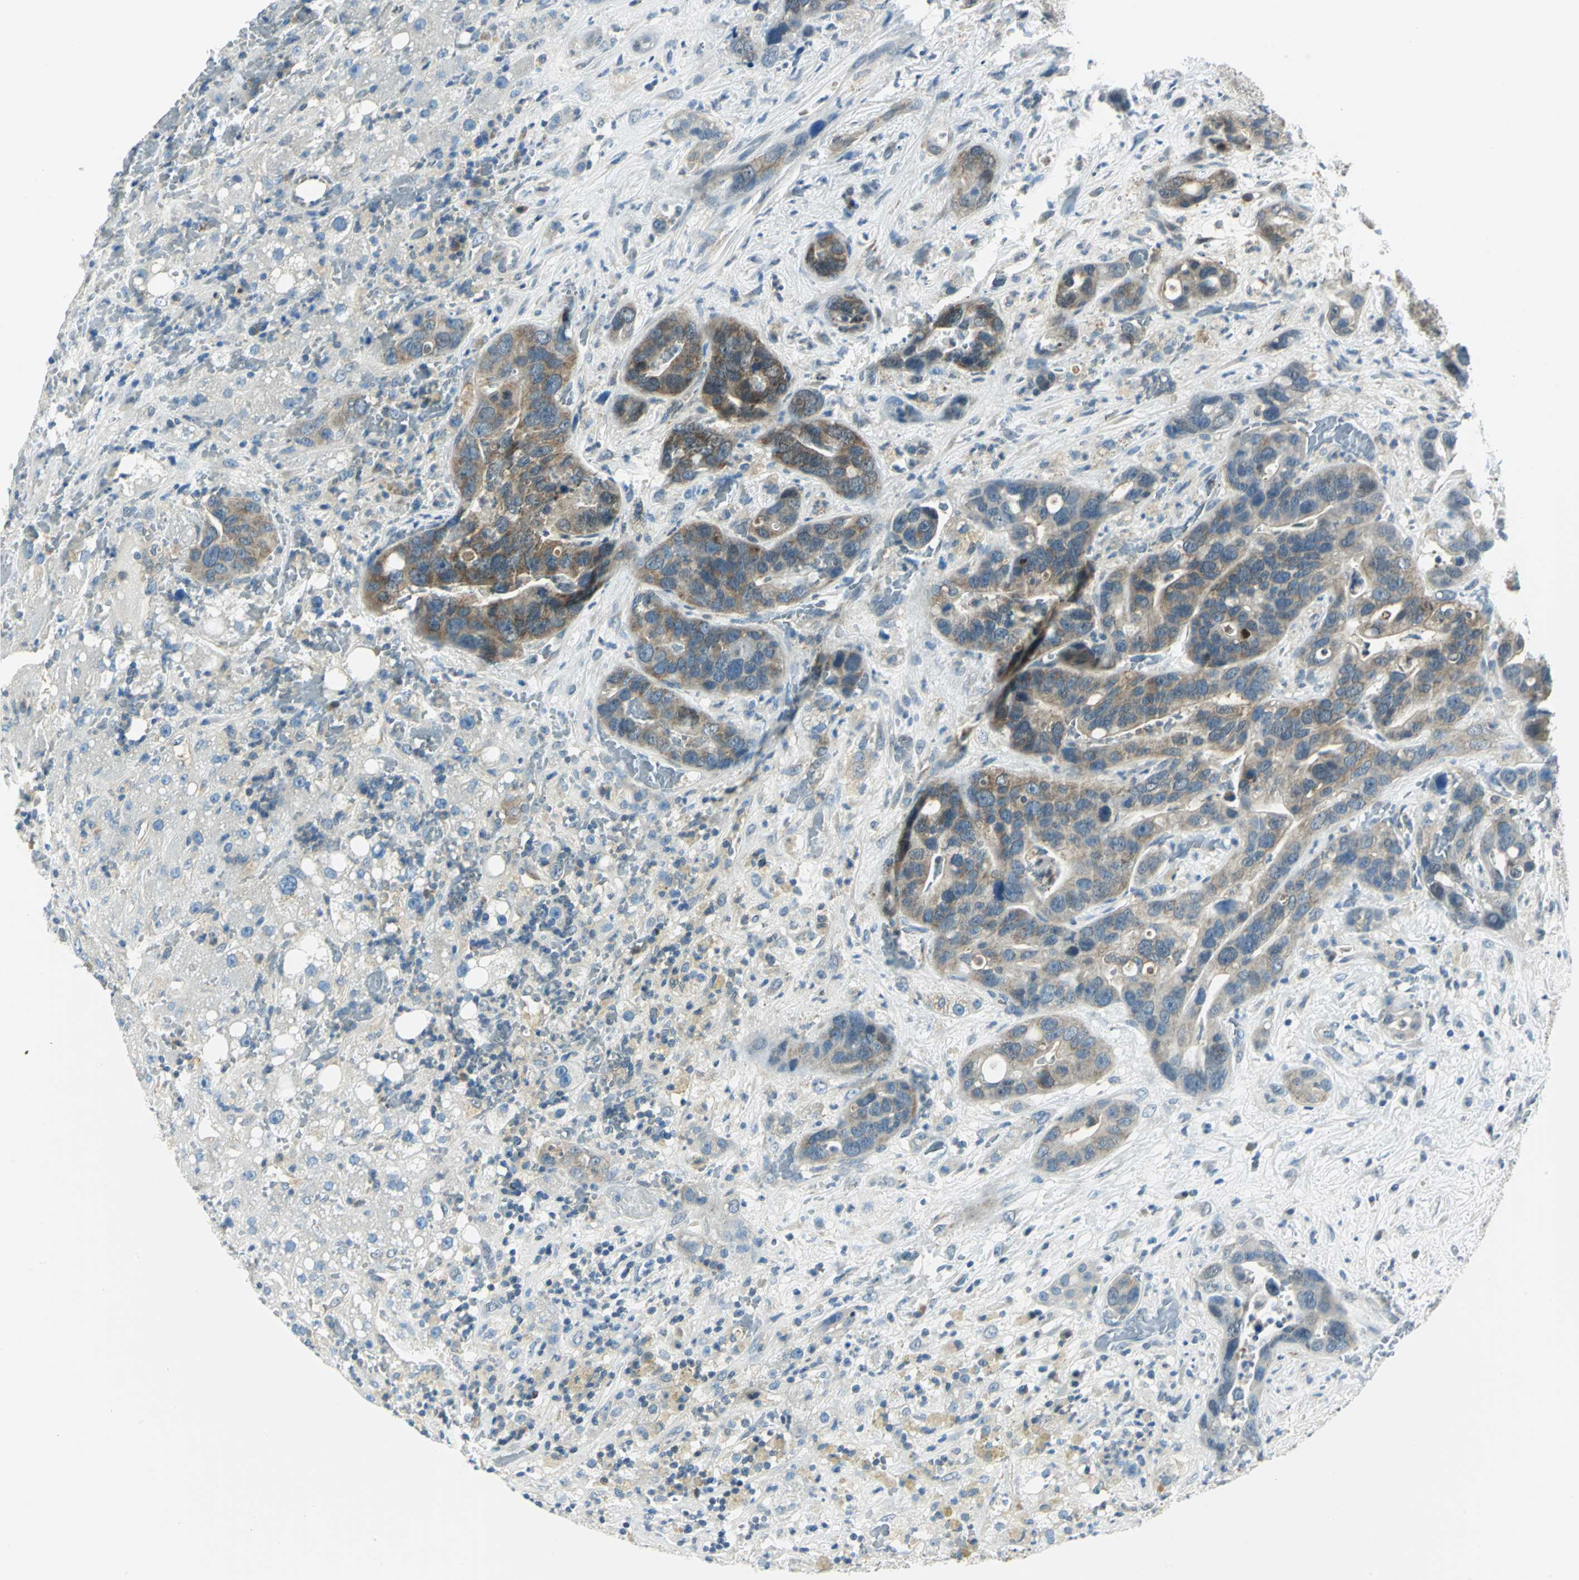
{"staining": {"intensity": "strong", "quantity": "25%-75%", "location": "cytoplasmic/membranous"}, "tissue": "liver cancer", "cell_type": "Tumor cells", "image_type": "cancer", "snomed": [{"axis": "morphology", "description": "Cholangiocarcinoma"}, {"axis": "topography", "description": "Liver"}], "caption": "A brown stain shows strong cytoplasmic/membranous staining of a protein in cholangiocarcinoma (liver) tumor cells. The staining is performed using DAB brown chromogen to label protein expression. The nuclei are counter-stained blue using hematoxylin.", "gene": "ALDOA", "patient": {"sex": "female", "age": 65}}